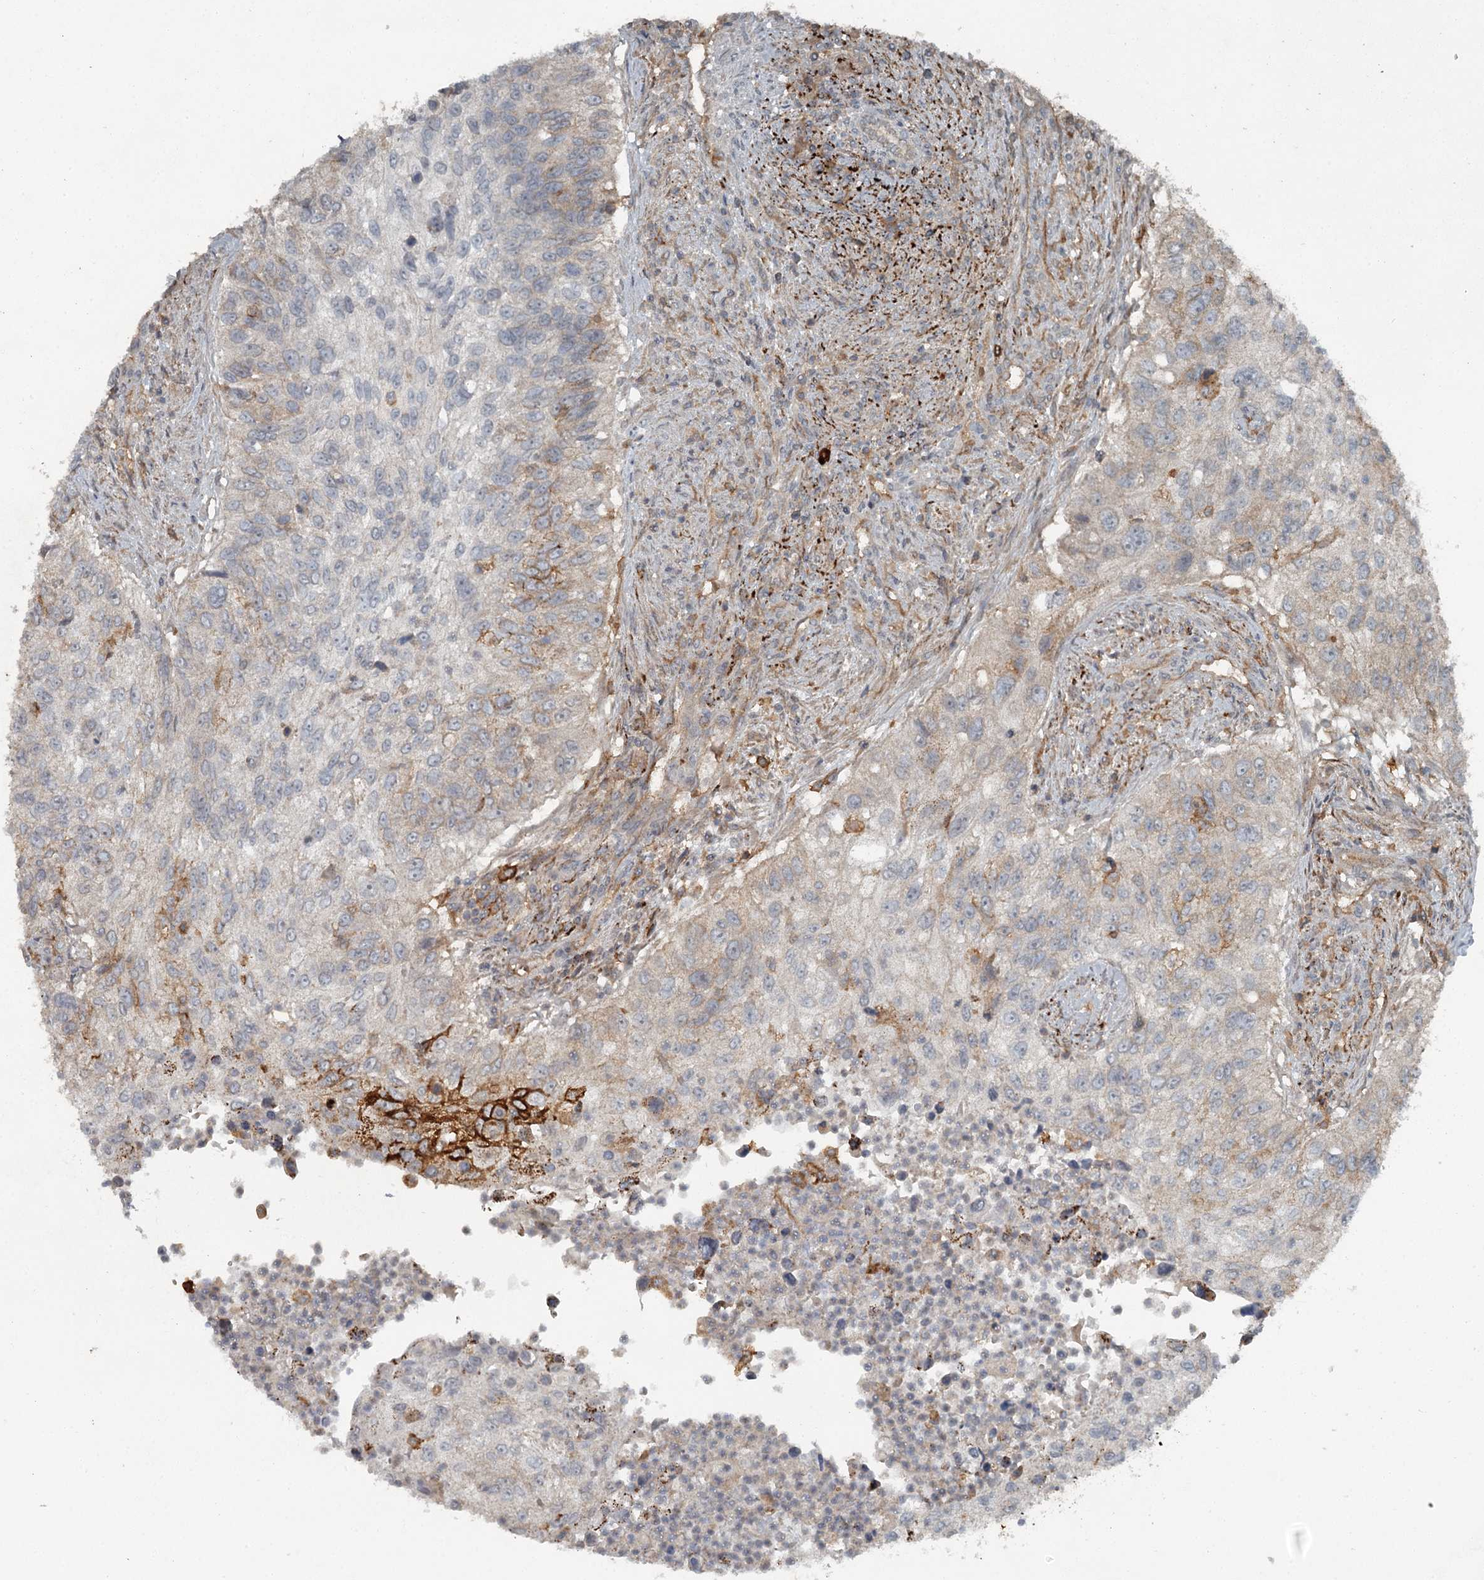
{"staining": {"intensity": "strong", "quantity": "<25%", "location": "cytoplasmic/membranous"}, "tissue": "urothelial cancer", "cell_type": "Tumor cells", "image_type": "cancer", "snomed": [{"axis": "morphology", "description": "Urothelial carcinoma, High grade"}, {"axis": "topography", "description": "Urinary bladder"}], "caption": "A micrograph showing strong cytoplasmic/membranous positivity in approximately <25% of tumor cells in urothelial carcinoma (high-grade), as visualized by brown immunohistochemical staining.", "gene": "SLC39A8", "patient": {"sex": "female", "age": 60}}